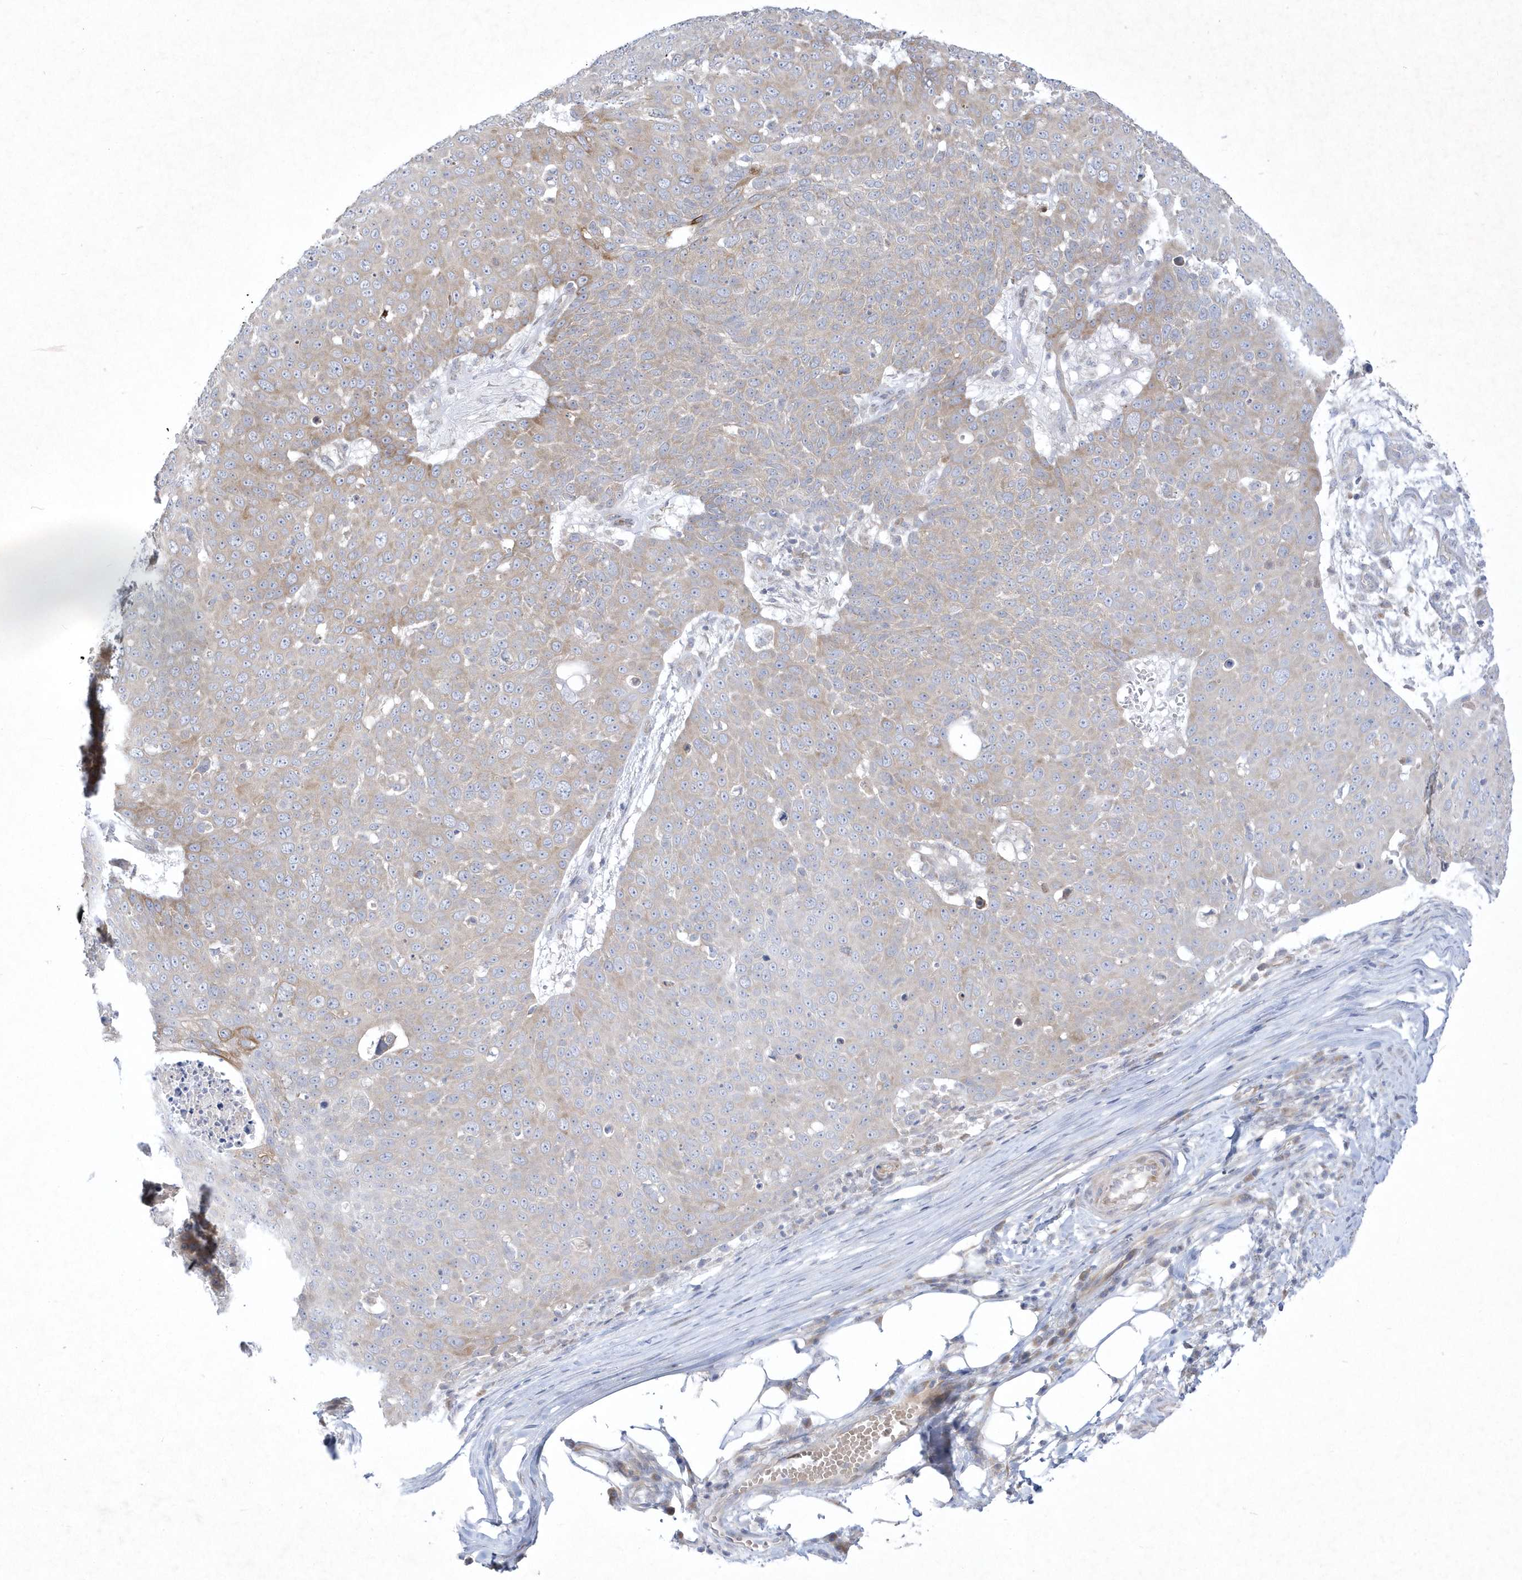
{"staining": {"intensity": "weak", "quantity": "25%-75%", "location": "cytoplasmic/membranous"}, "tissue": "skin cancer", "cell_type": "Tumor cells", "image_type": "cancer", "snomed": [{"axis": "morphology", "description": "Squamous cell carcinoma, NOS"}, {"axis": "topography", "description": "Skin"}], "caption": "Human squamous cell carcinoma (skin) stained with a brown dye reveals weak cytoplasmic/membranous positive staining in about 25%-75% of tumor cells.", "gene": "LARS1", "patient": {"sex": "male", "age": 71}}